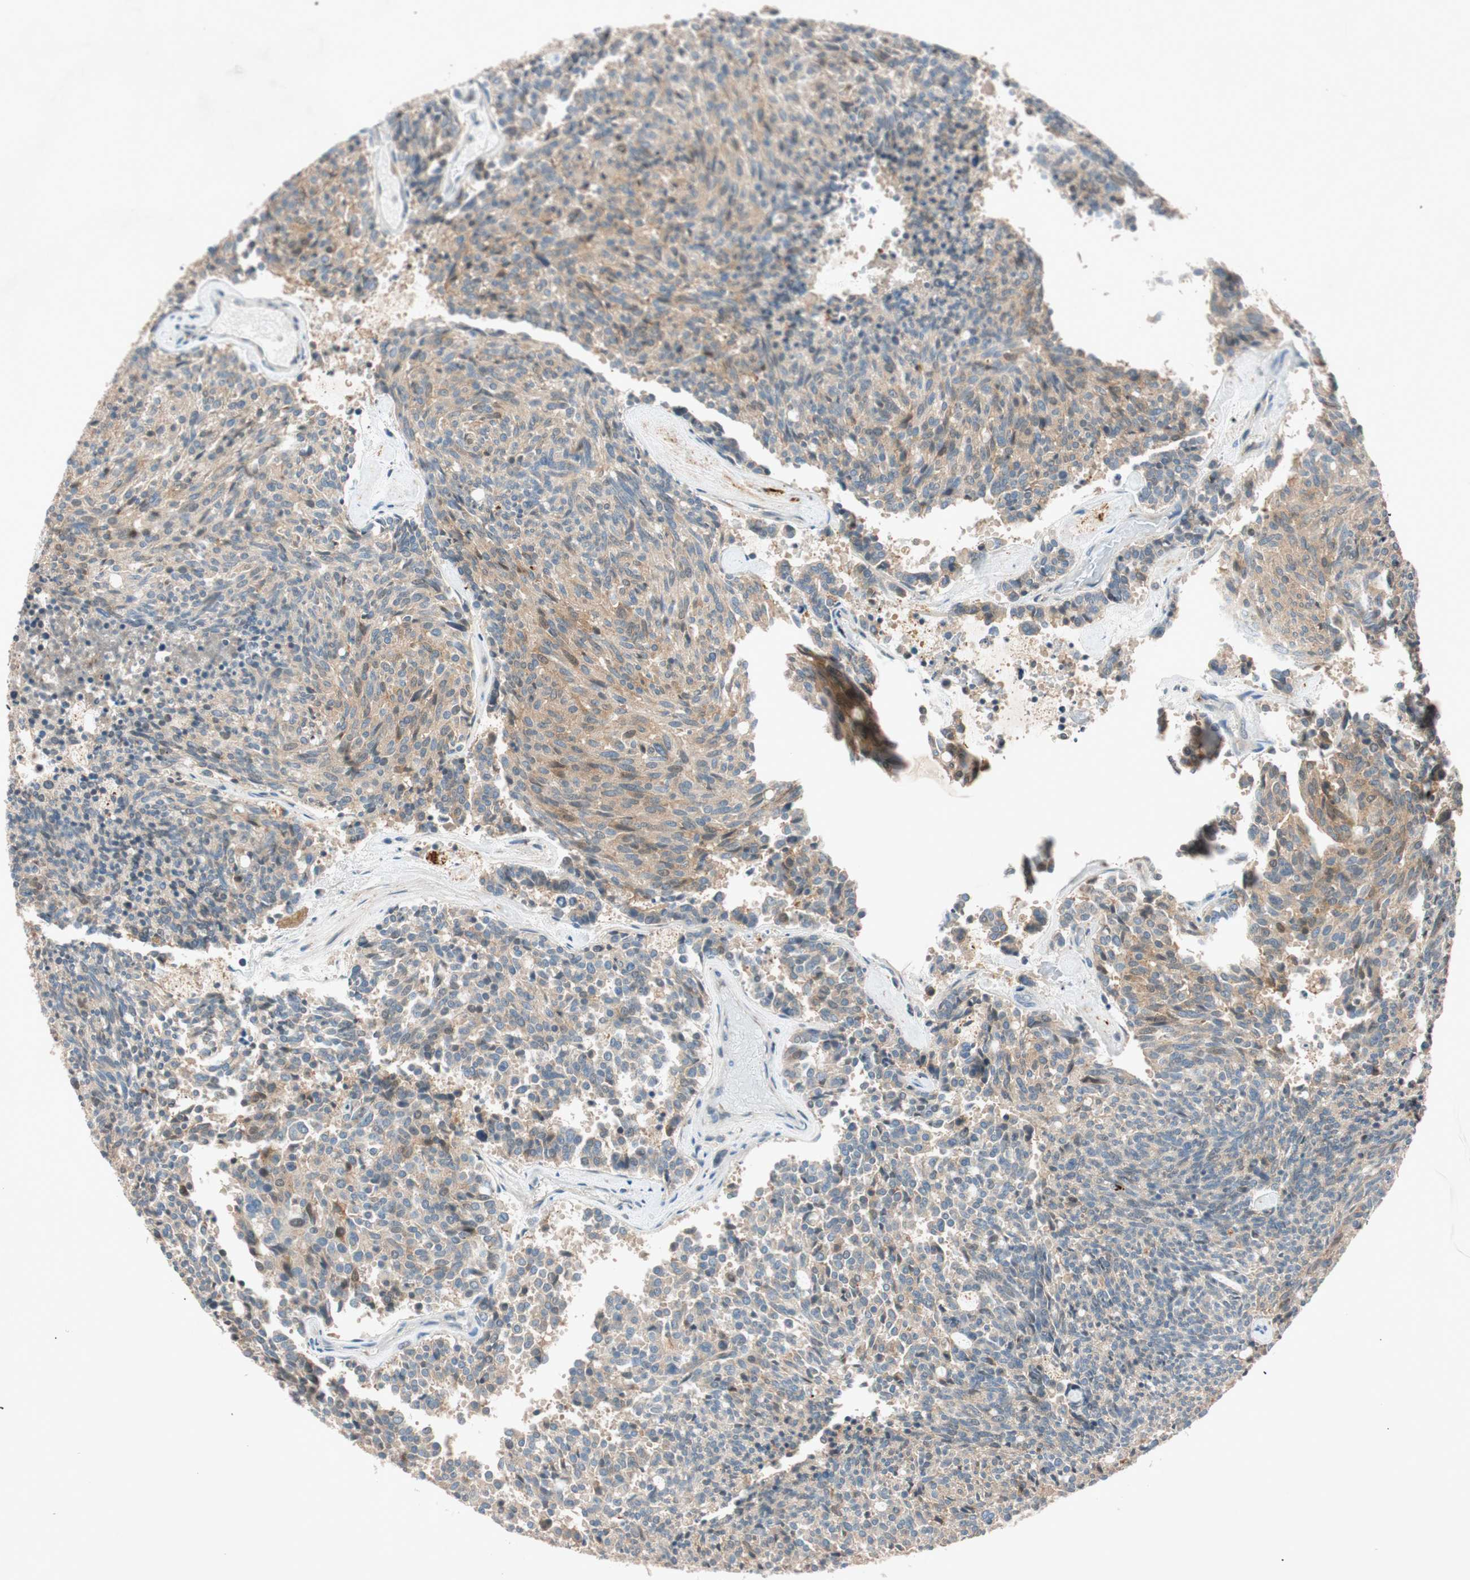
{"staining": {"intensity": "weak", "quantity": "25%-75%", "location": "cytoplasmic/membranous"}, "tissue": "carcinoid", "cell_type": "Tumor cells", "image_type": "cancer", "snomed": [{"axis": "morphology", "description": "Carcinoid, malignant, NOS"}, {"axis": "topography", "description": "Pancreas"}], "caption": "Immunohistochemical staining of malignant carcinoid reveals weak cytoplasmic/membranous protein expression in approximately 25%-75% of tumor cells.", "gene": "EPHA6", "patient": {"sex": "female", "age": 54}}